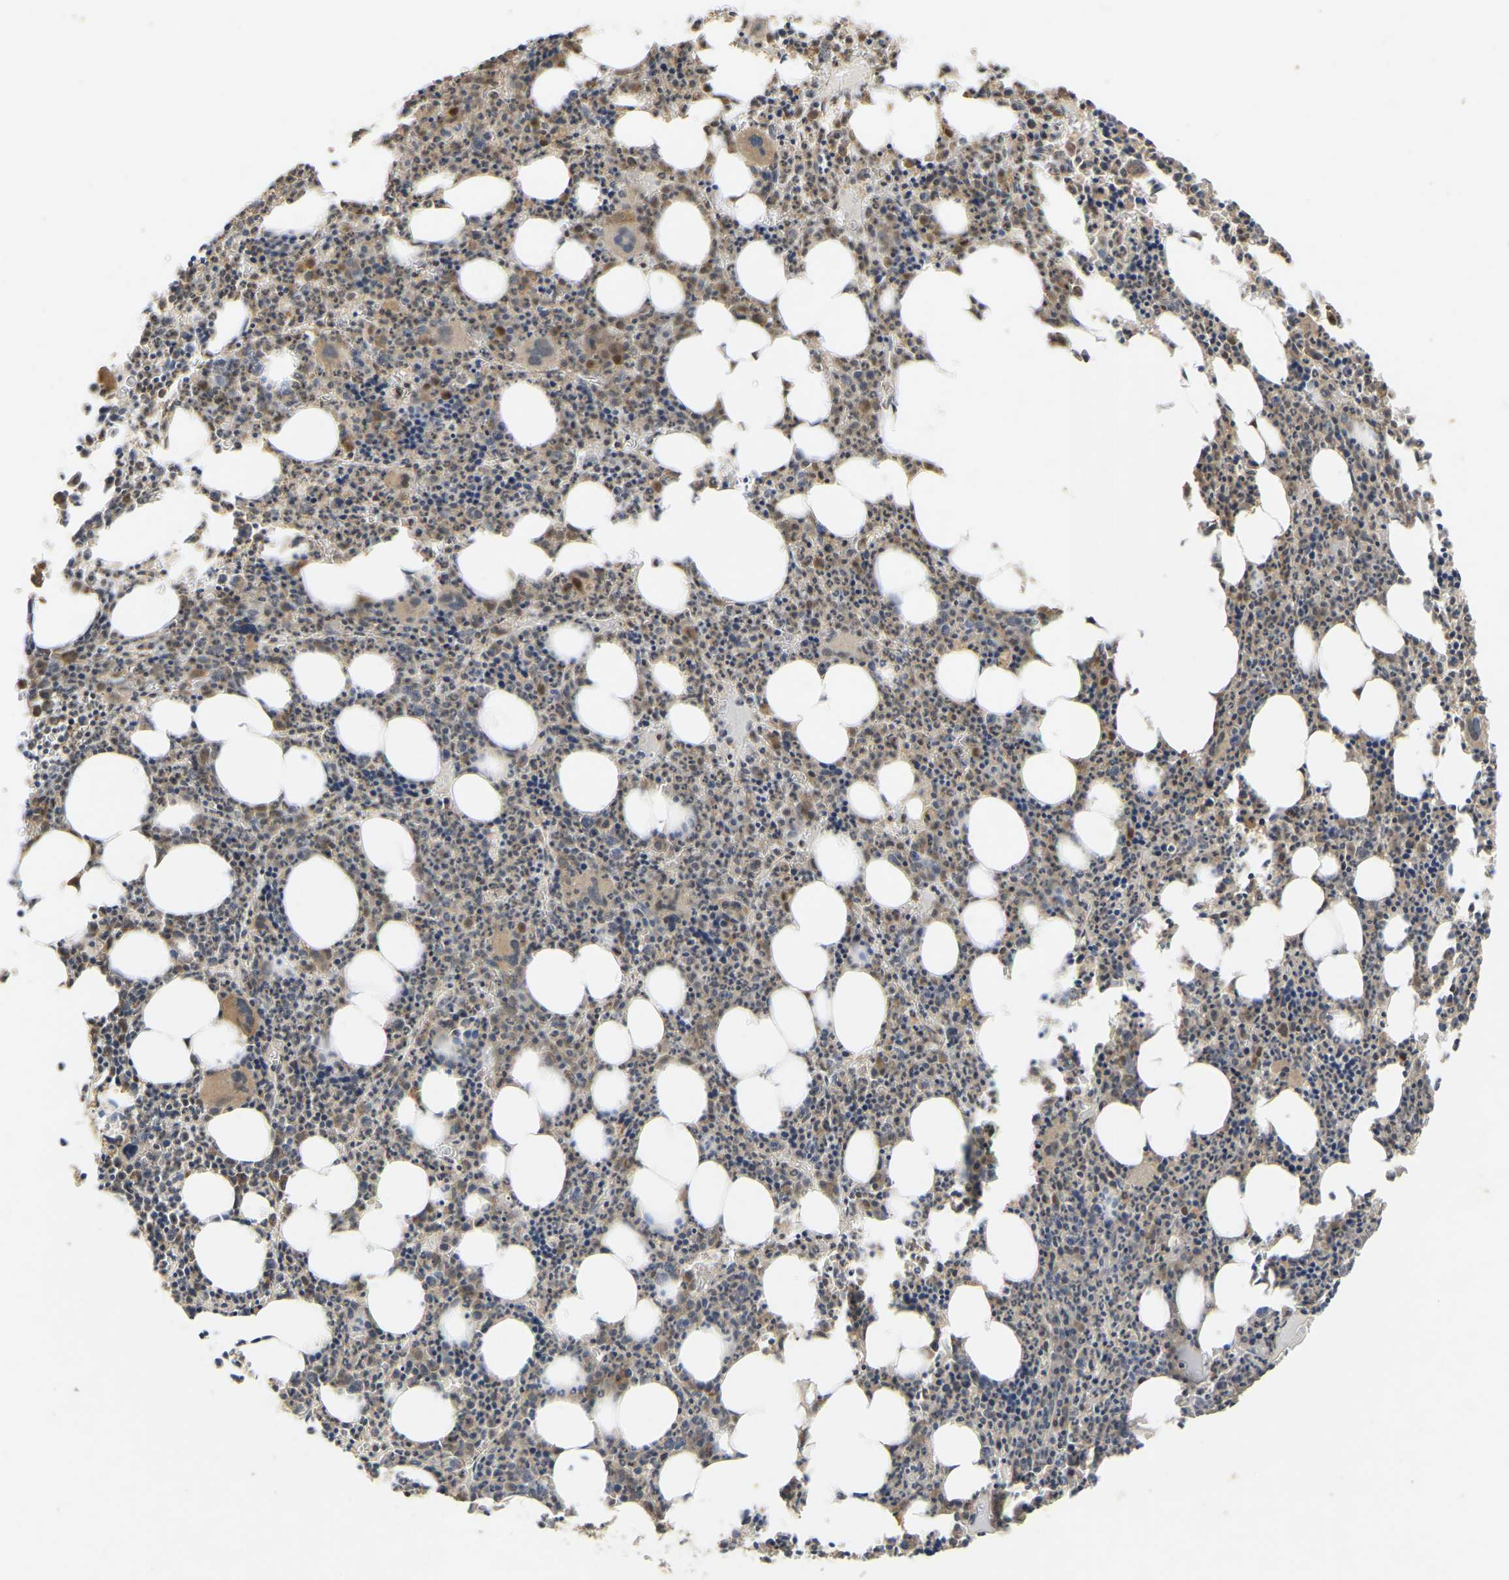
{"staining": {"intensity": "strong", "quantity": "25%-75%", "location": "cytoplasmic/membranous,nuclear"}, "tissue": "bone marrow", "cell_type": "Hematopoietic cells", "image_type": "normal", "snomed": [{"axis": "morphology", "description": "Normal tissue, NOS"}, {"axis": "morphology", "description": "Inflammation, NOS"}, {"axis": "topography", "description": "Bone marrow"}], "caption": "Strong cytoplasmic/membranous,nuclear protein staining is present in about 25%-75% of hematopoietic cells in bone marrow.", "gene": "BRF2", "patient": {"sex": "female", "age": 40}}